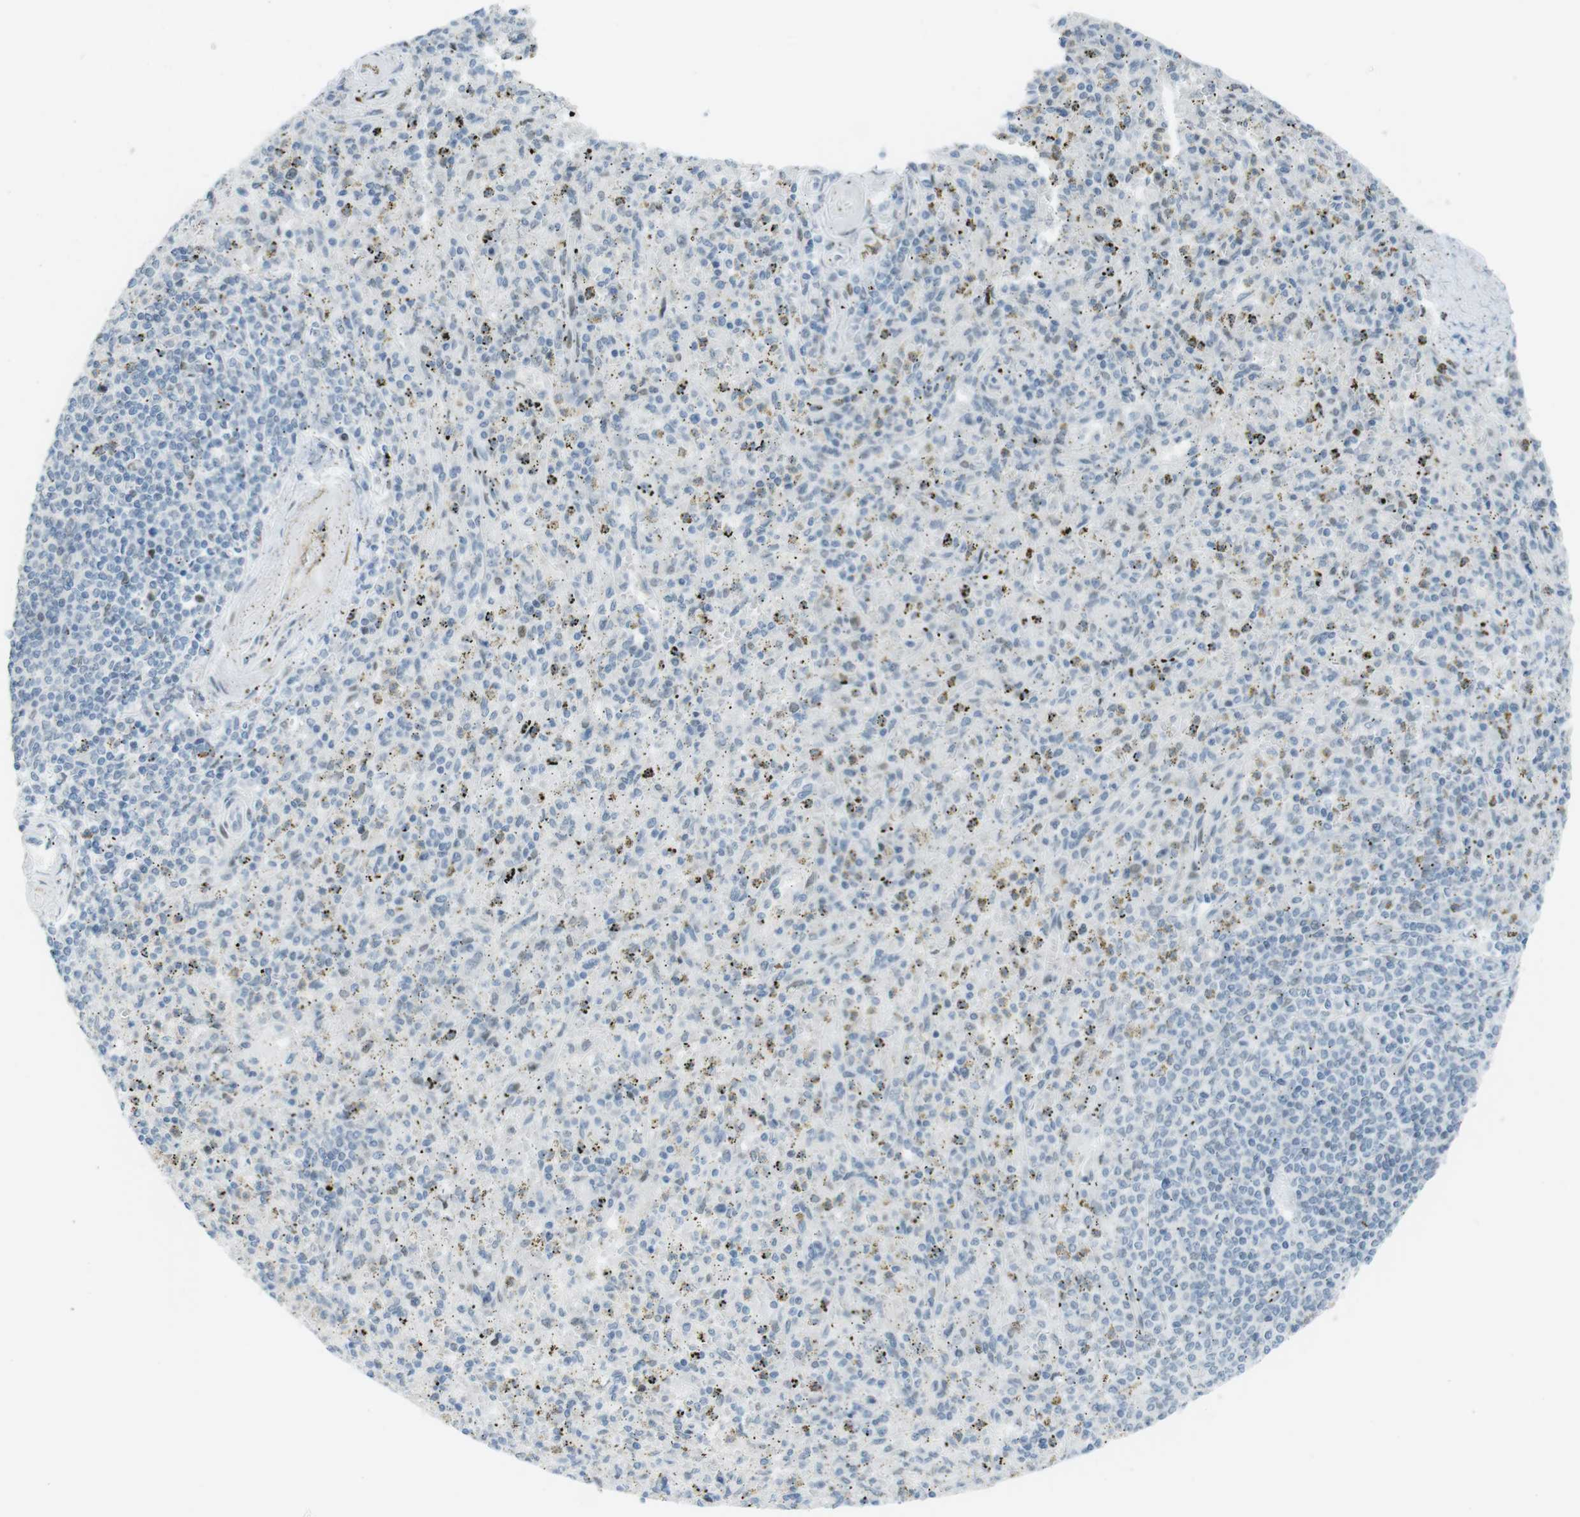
{"staining": {"intensity": "negative", "quantity": "none", "location": "none"}, "tissue": "spleen", "cell_type": "Cells in red pulp", "image_type": "normal", "snomed": [{"axis": "morphology", "description": "Normal tissue, NOS"}, {"axis": "topography", "description": "Spleen"}], "caption": "The micrograph exhibits no staining of cells in red pulp in unremarkable spleen. (Stains: DAB (3,3'-diaminobenzidine) immunohistochemistry (IHC) with hematoxylin counter stain, Microscopy: brightfield microscopy at high magnification).", "gene": "UBB", "patient": {"sex": "male", "age": 72}}